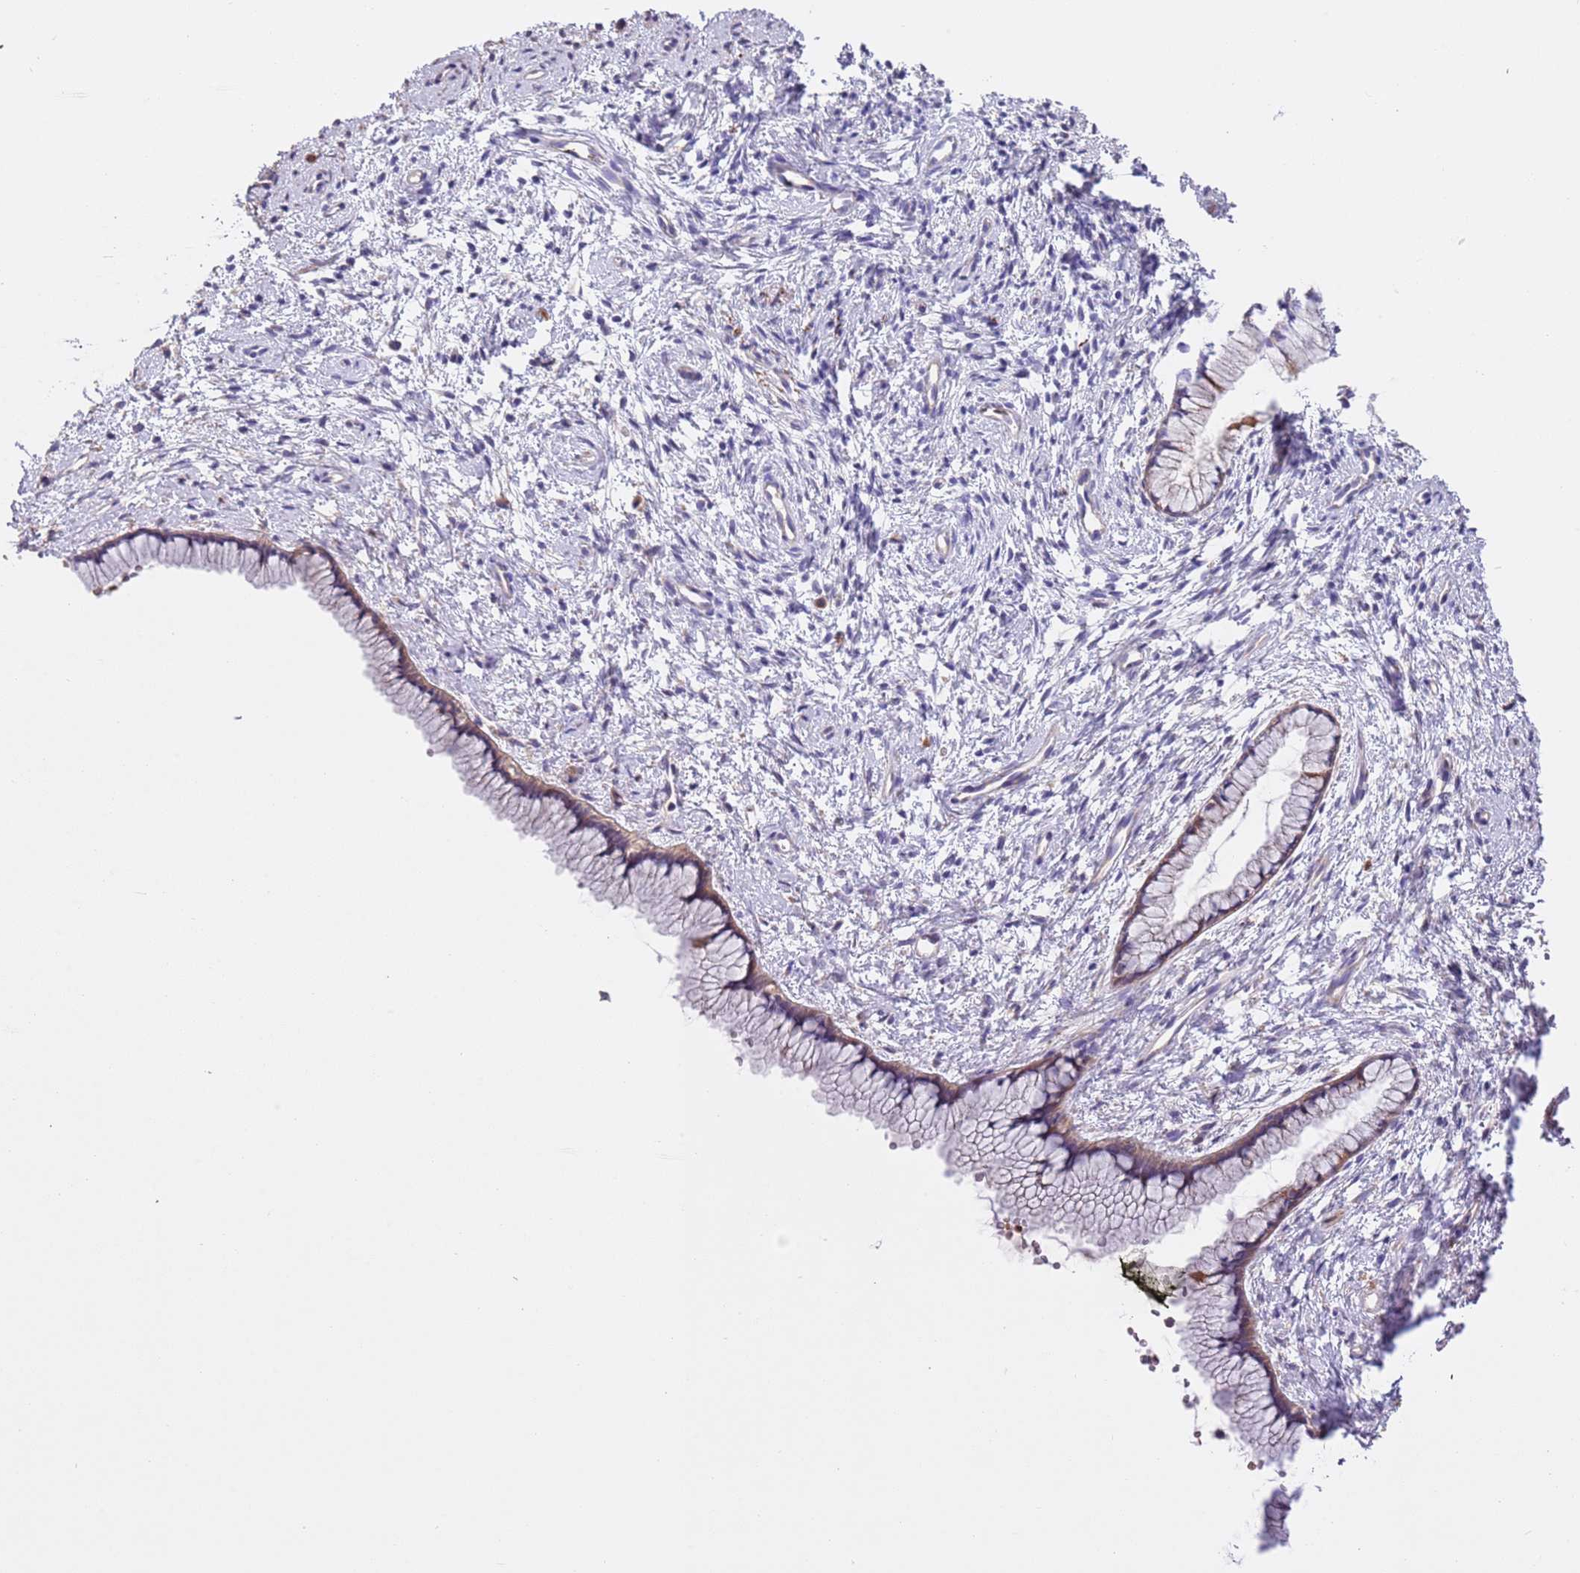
{"staining": {"intensity": "moderate", "quantity": "25%-75%", "location": "cytoplasmic/membranous"}, "tissue": "cervix", "cell_type": "Glandular cells", "image_type": "normal", "snomed": [{"axis": "morphology", "description": "Normal tissue, NOS"}, {"axis": "topography", "description": "Cervix"}], "caption": "Immunohistochemistry photomicrograph of normal cervix: human cervix stained using IHC reveals medium levels of moderate protein expression localized specifically in the cytoplasmic/membranous of glandular cells, appearing as a cytoplasmic/membranous brown color.", "gene": "PIGA", "patient": {"sex": "female", "age": 57}}